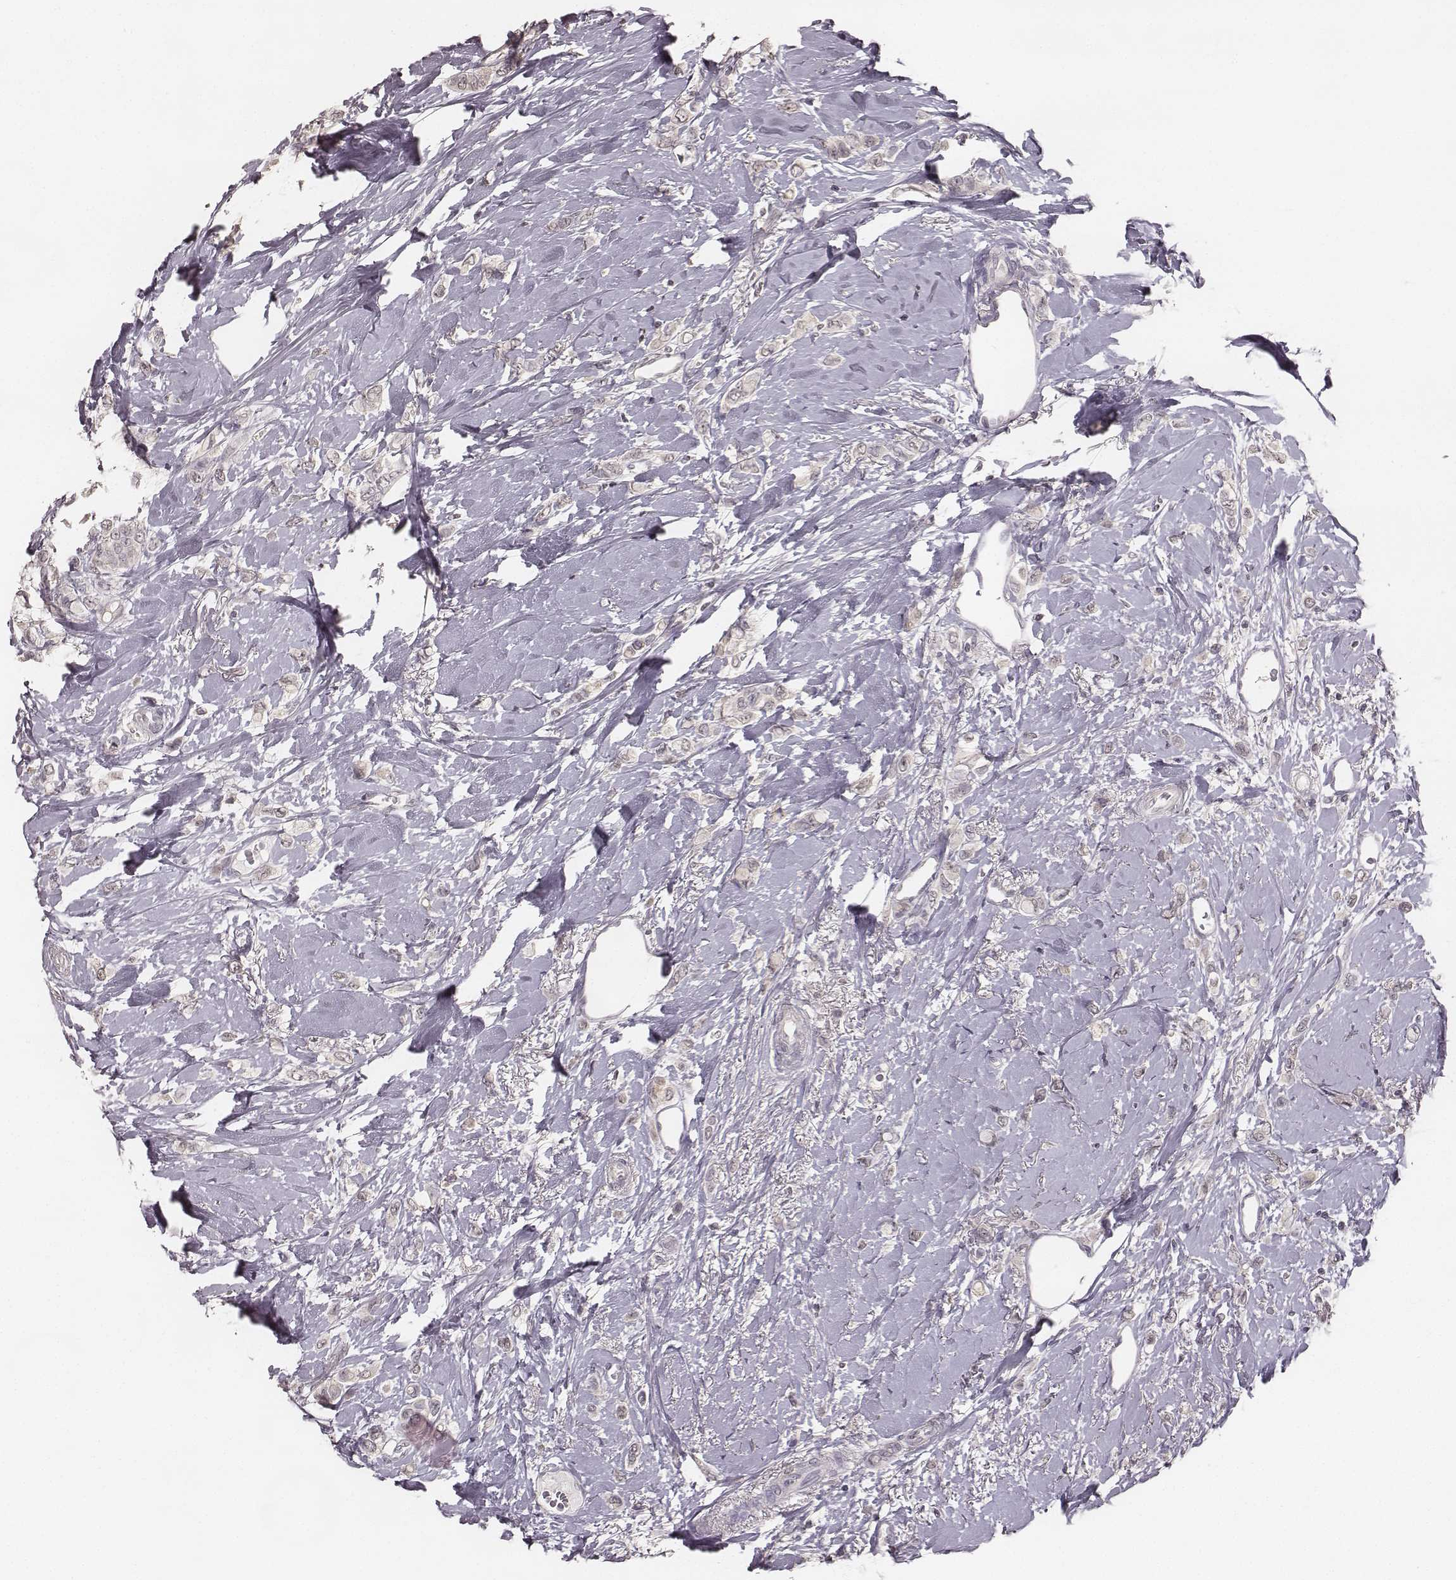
{"staining": {"intensity": "negative", "quantity": "none", "location": "none"}, "tissue": "breast cancer", "cell_type": "Tumor cells", "image_type": "cancer", "snomed": [{"axis": "morphology", "description": "Lobular carcinoma"}, {"axis": "topography", "description": "Breast"}], "caption": "IHC image of neoplastic tissue: human breast lobular carcinoma stained with DAB (3,3'-diaminobenzidine) displays no significant protein expression in tumor cells. (Stains: DAB immunohistochemistry (IHC) with hematoxylin counter stain, Microscopy: brightfield microscopy at high magnification).", "gene": "LY6K", "patient": {"sex": "female", "age": 66}}